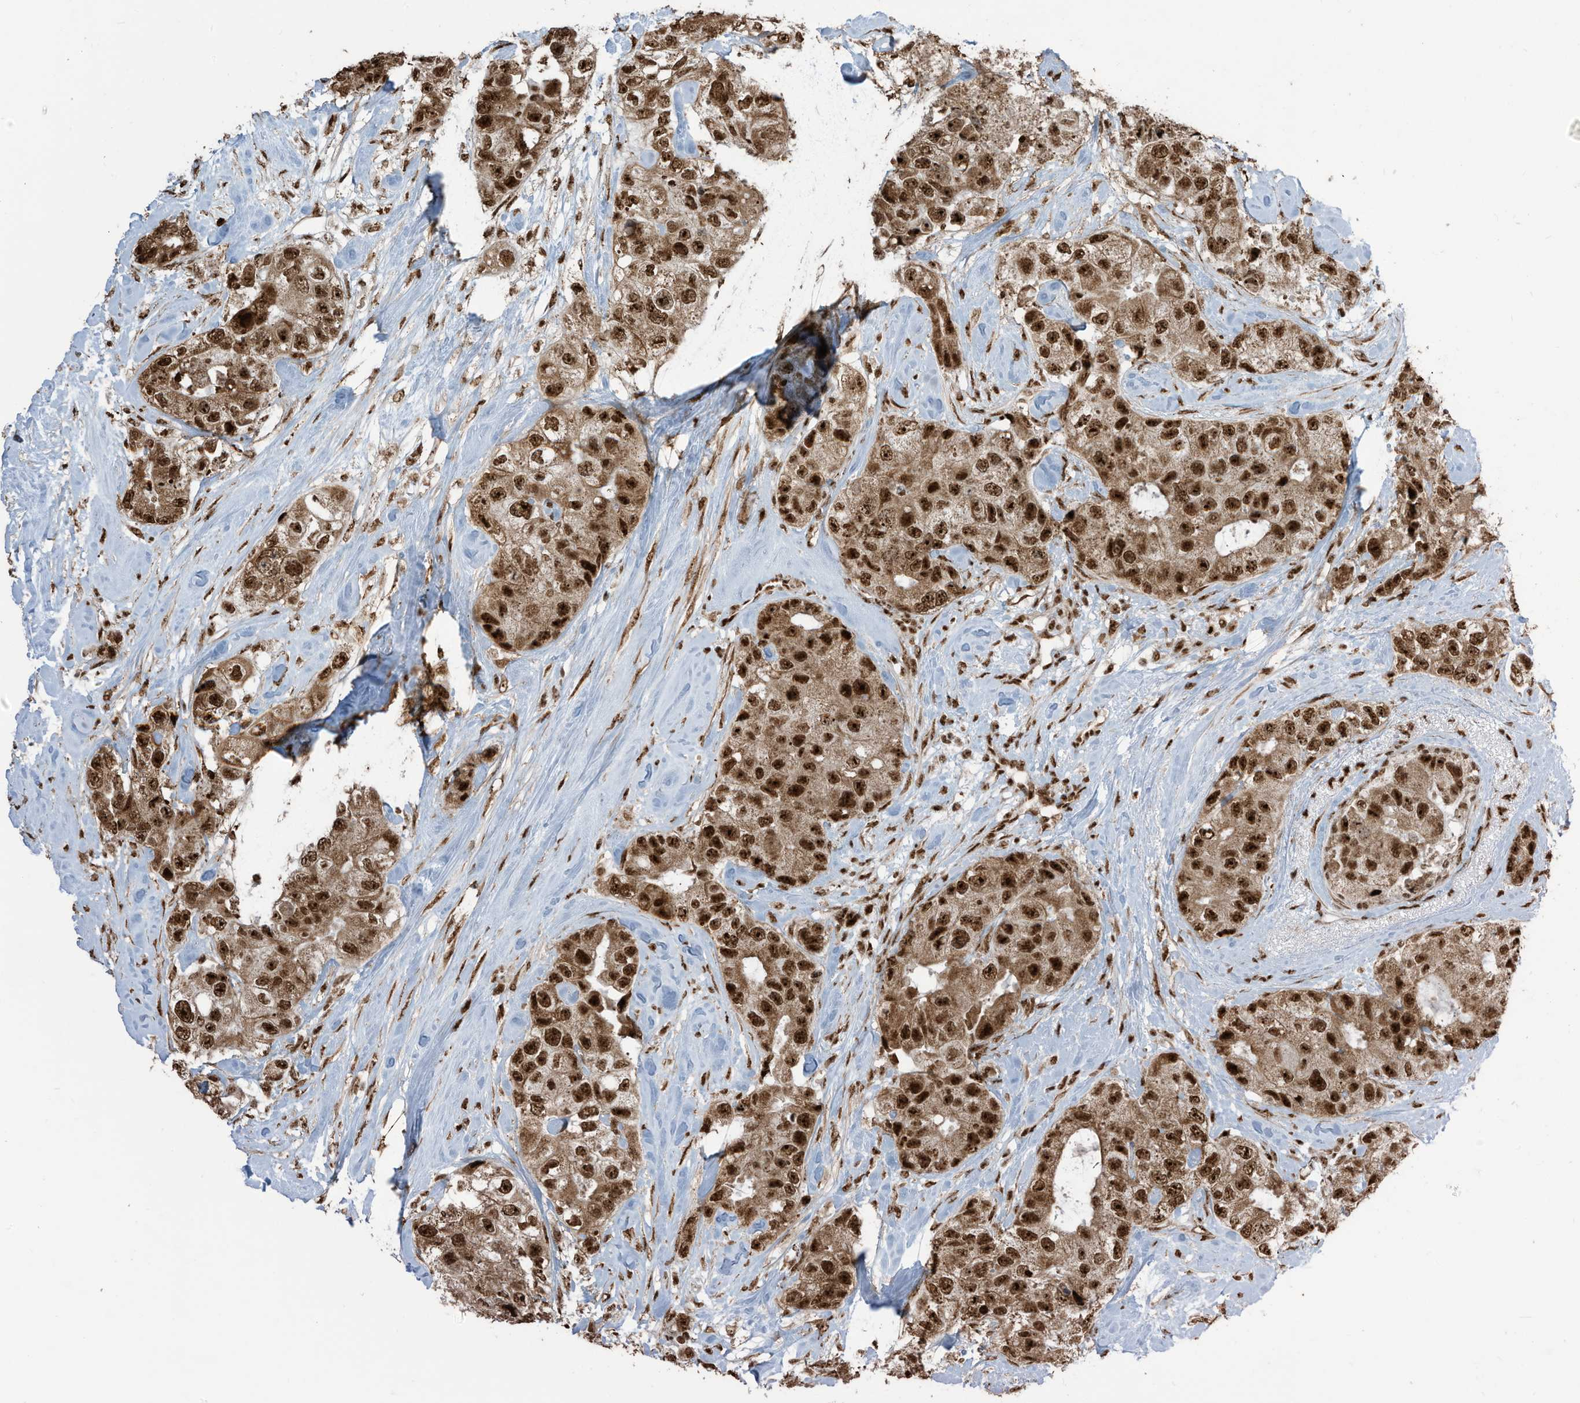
{"staining": {"intensity": "strong", "quantity": ">75%", "location": "cytoplasmic/membranous,nuclear"}, "tissue": "breast cancer", "cell_type": "Tumor cells", "image_type": "cancer", "snomed": [{"axis": "morphology", "description": "Duct carcinoma"}, {"axis": "topography", "description": "Breast"}], "caption": "This is an image of immunohistochemistry (IHC) staining of infiltrating ductal carcinoma (breast), which shows strong expression in the cytoplasmic/membranous and nuclear of tumor cells.", "gene": "LBH", "patient": {"sex": "female", "age": 62}}